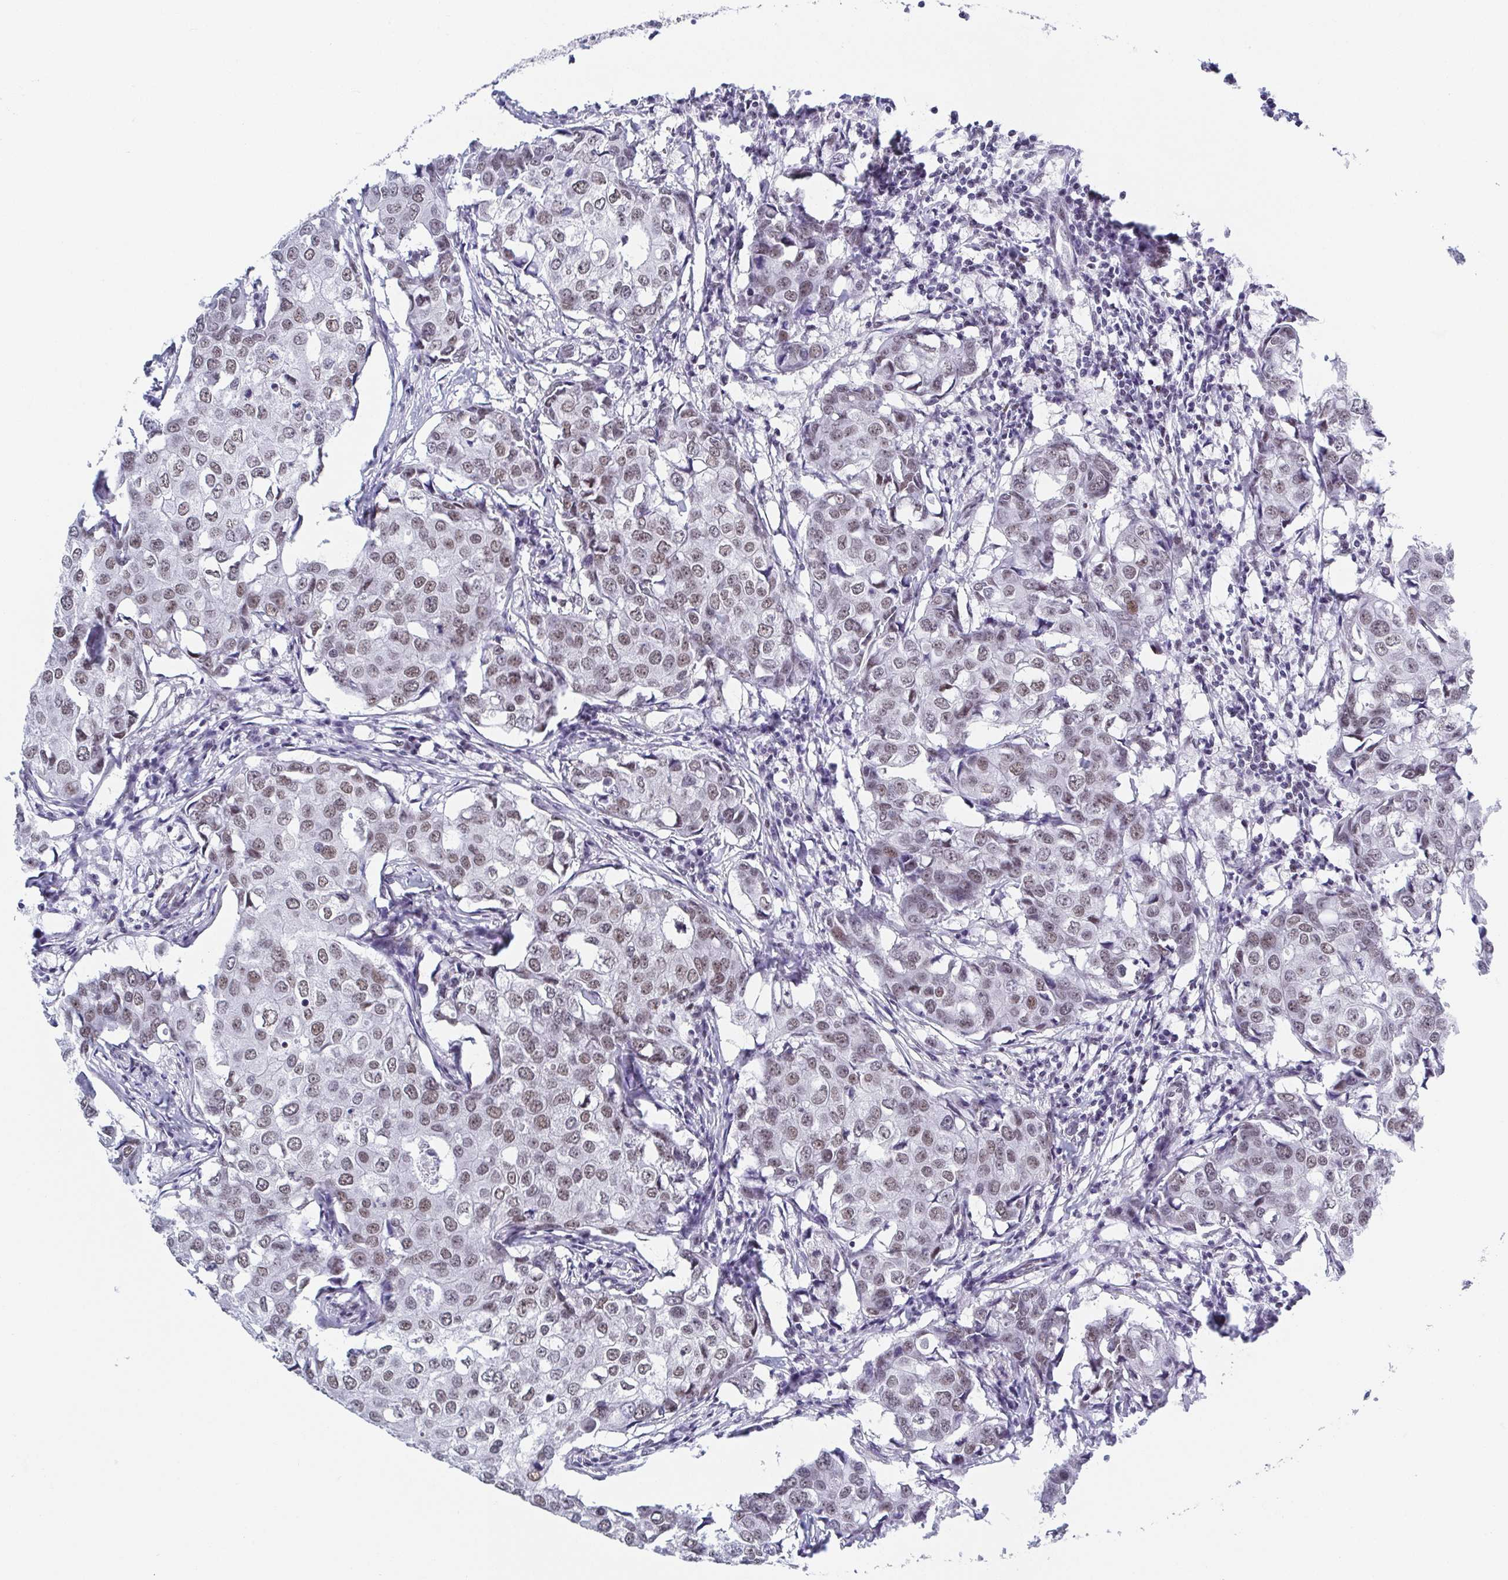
{"staining": {"intensity": "moderate", "quantity": ">75%", "location": "nuclear"}, "tissue": "breast cancer", "cell_type": "Tumor cells", "image_type": "cancer", "snomed": [{"axis": "morphology", "description": "Duct carcinoma"}, {"axis": "topography", "description": "Breast"}], "caption": "Moderate nuclear positivity for a protein is present in approximately >75% of tumor cells of intraductal carcinoma (breast) using IHC.", "gene": "SLC7A10", "patient": {"sex": "female", "age": 27}}